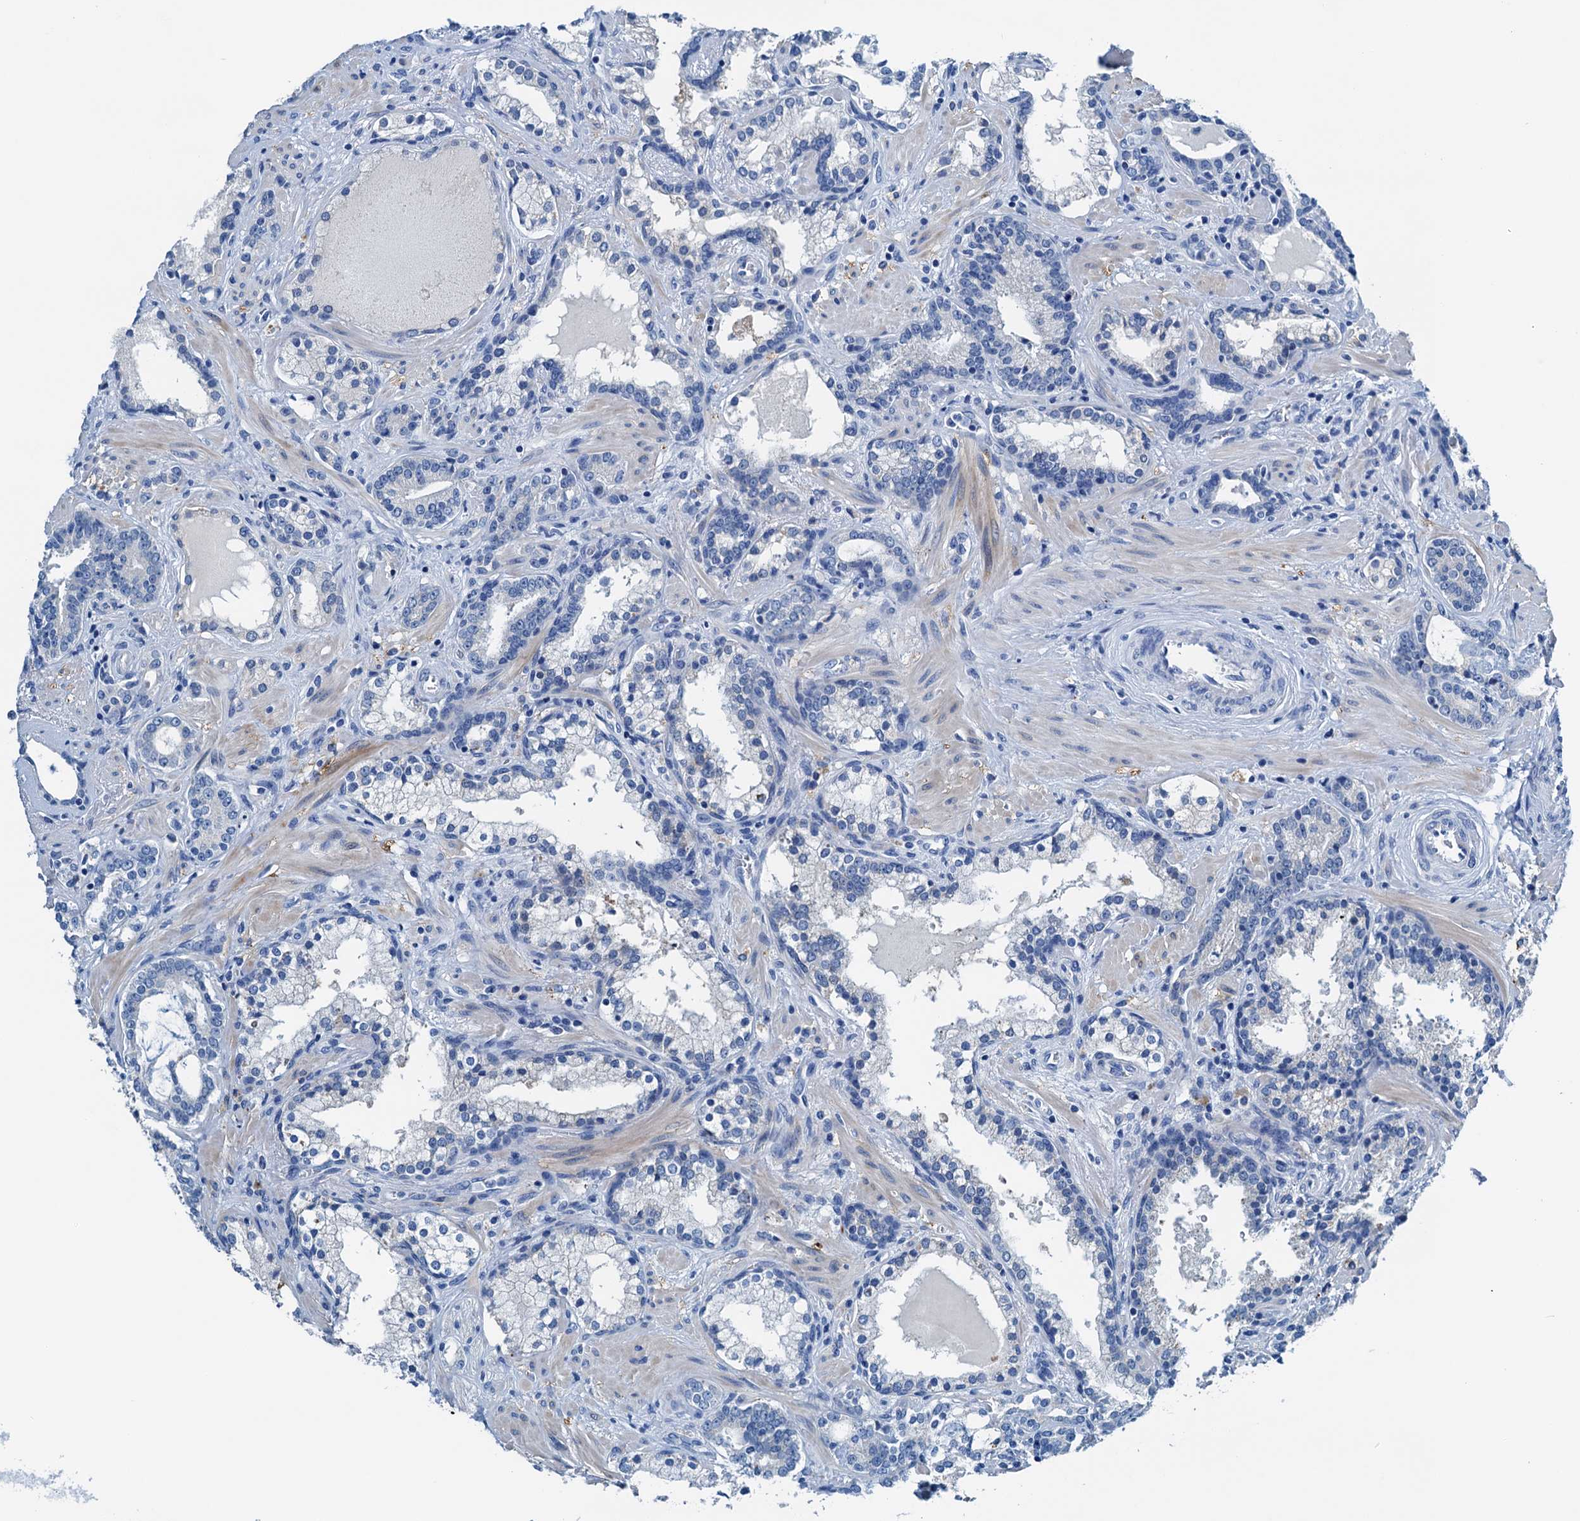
{"staining": {"intensity": "negative", "quantity": "none", "location": "none"}, "tissue": "prostate cancer", "cell_type": "Tumor cells", "image_type": "cancer", "snomed": [{"axis": "morphology", "description": "Adenocarcinoma, High grade"}, {"axis": "topography", "description": "Prostate"}], "caption": "Prostate high-grade adenocarcinoma stained for a protein using immunohistochemistry (IHC) displays no staining tumor cells.", "gene": "C1QTNF4", "patient": {"sex": "male", "age": 58}}